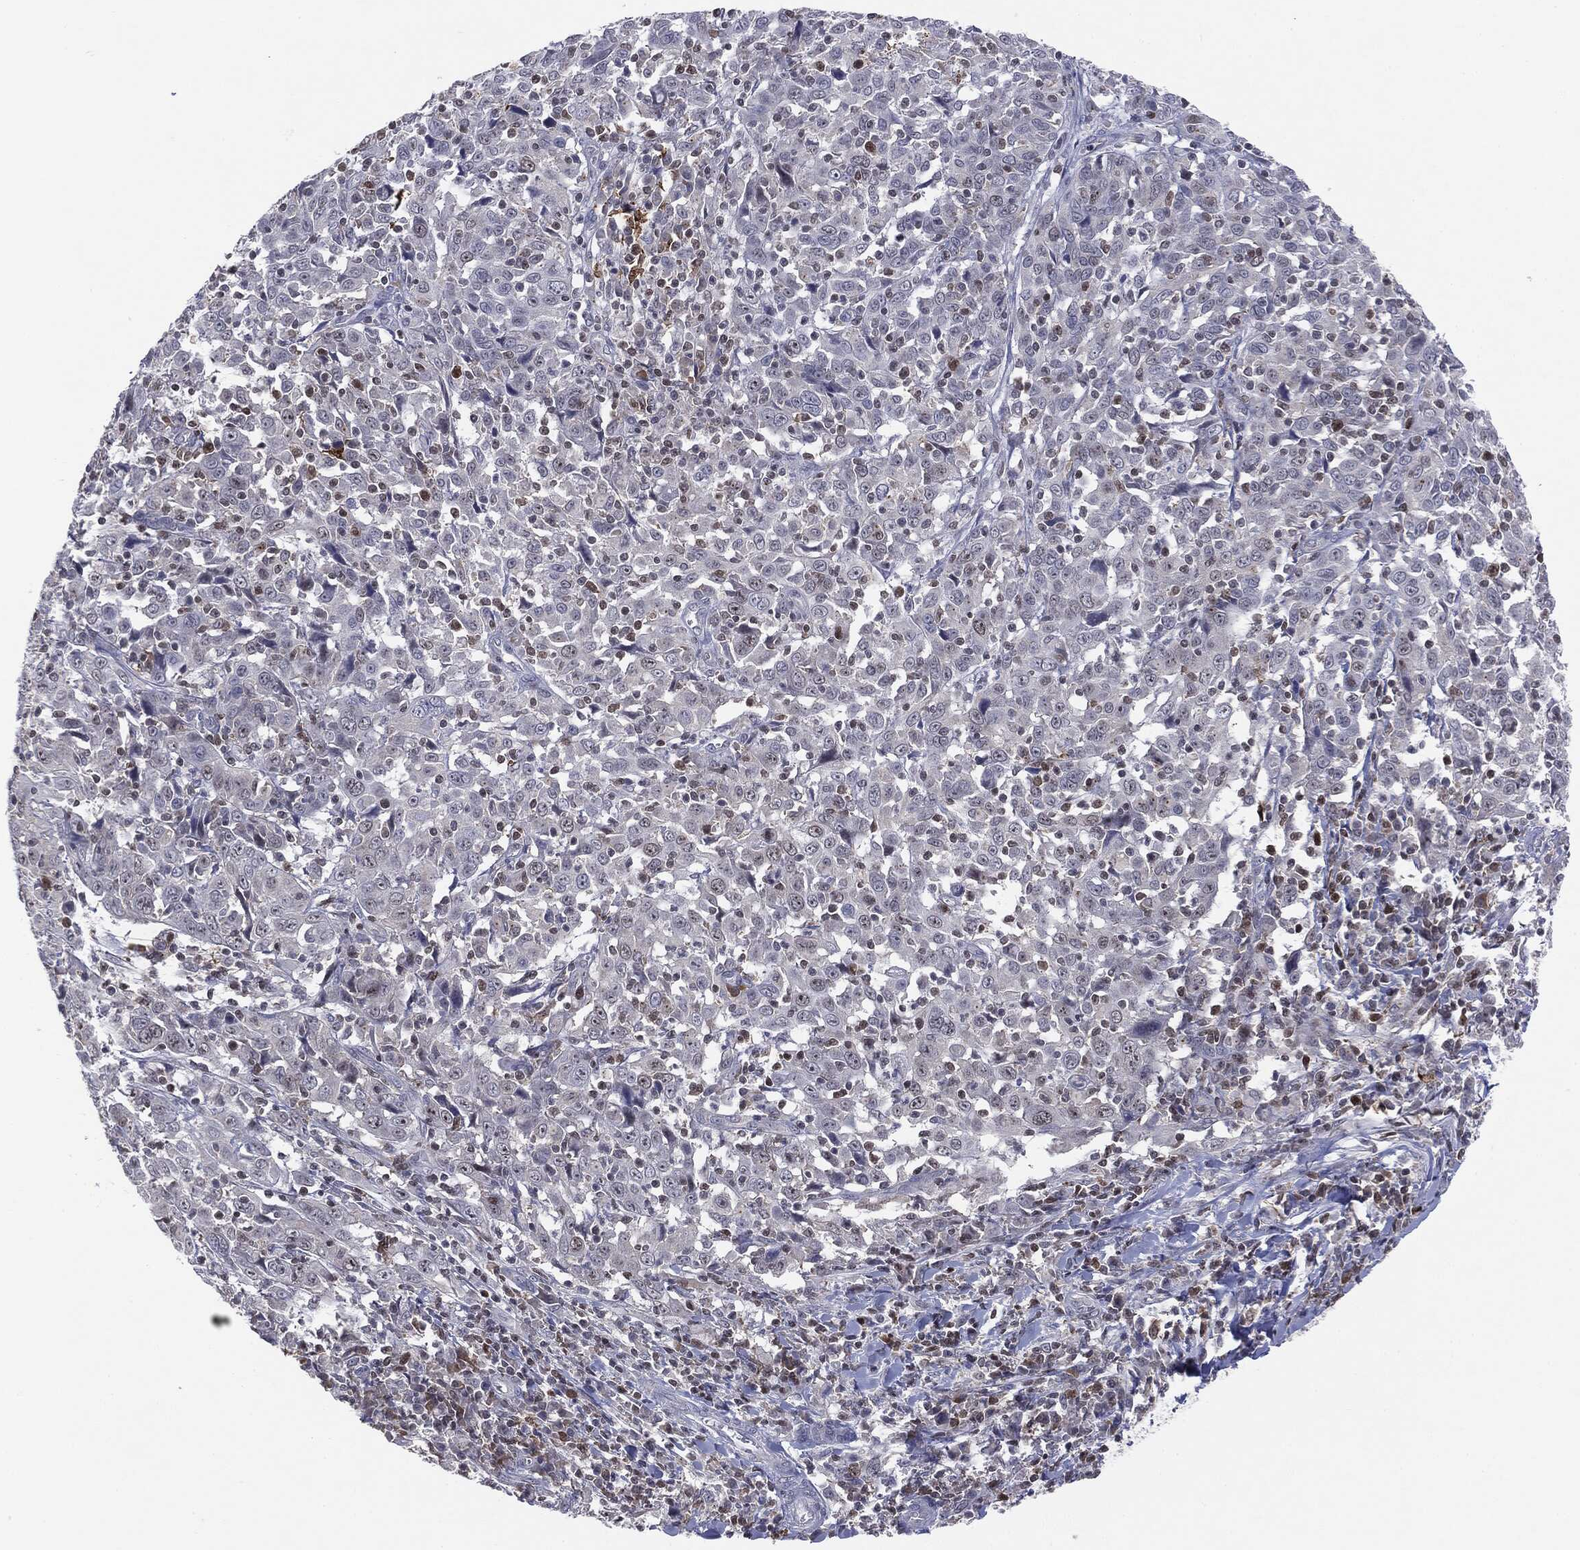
{"staining": {"intensity": "negative", "quantity": "none", "location": "none"}, "tissue": "cervical cancer", "cell_type": "Tumor cells", "image_type": "cancer", "snomed": [{"axis": "morphology", "description": "Squamous cell carcinoma, NOS"}, {"axis": "topography", "description": "Cervix"}], "caption": "DAB (3,3'-diaminobenzidine) immunohistochemical staining of human cervical cancer shows no significant expression in tumor cells.", "gene": "KIF2C", "patient": {"sex": "female", "age": 46}}